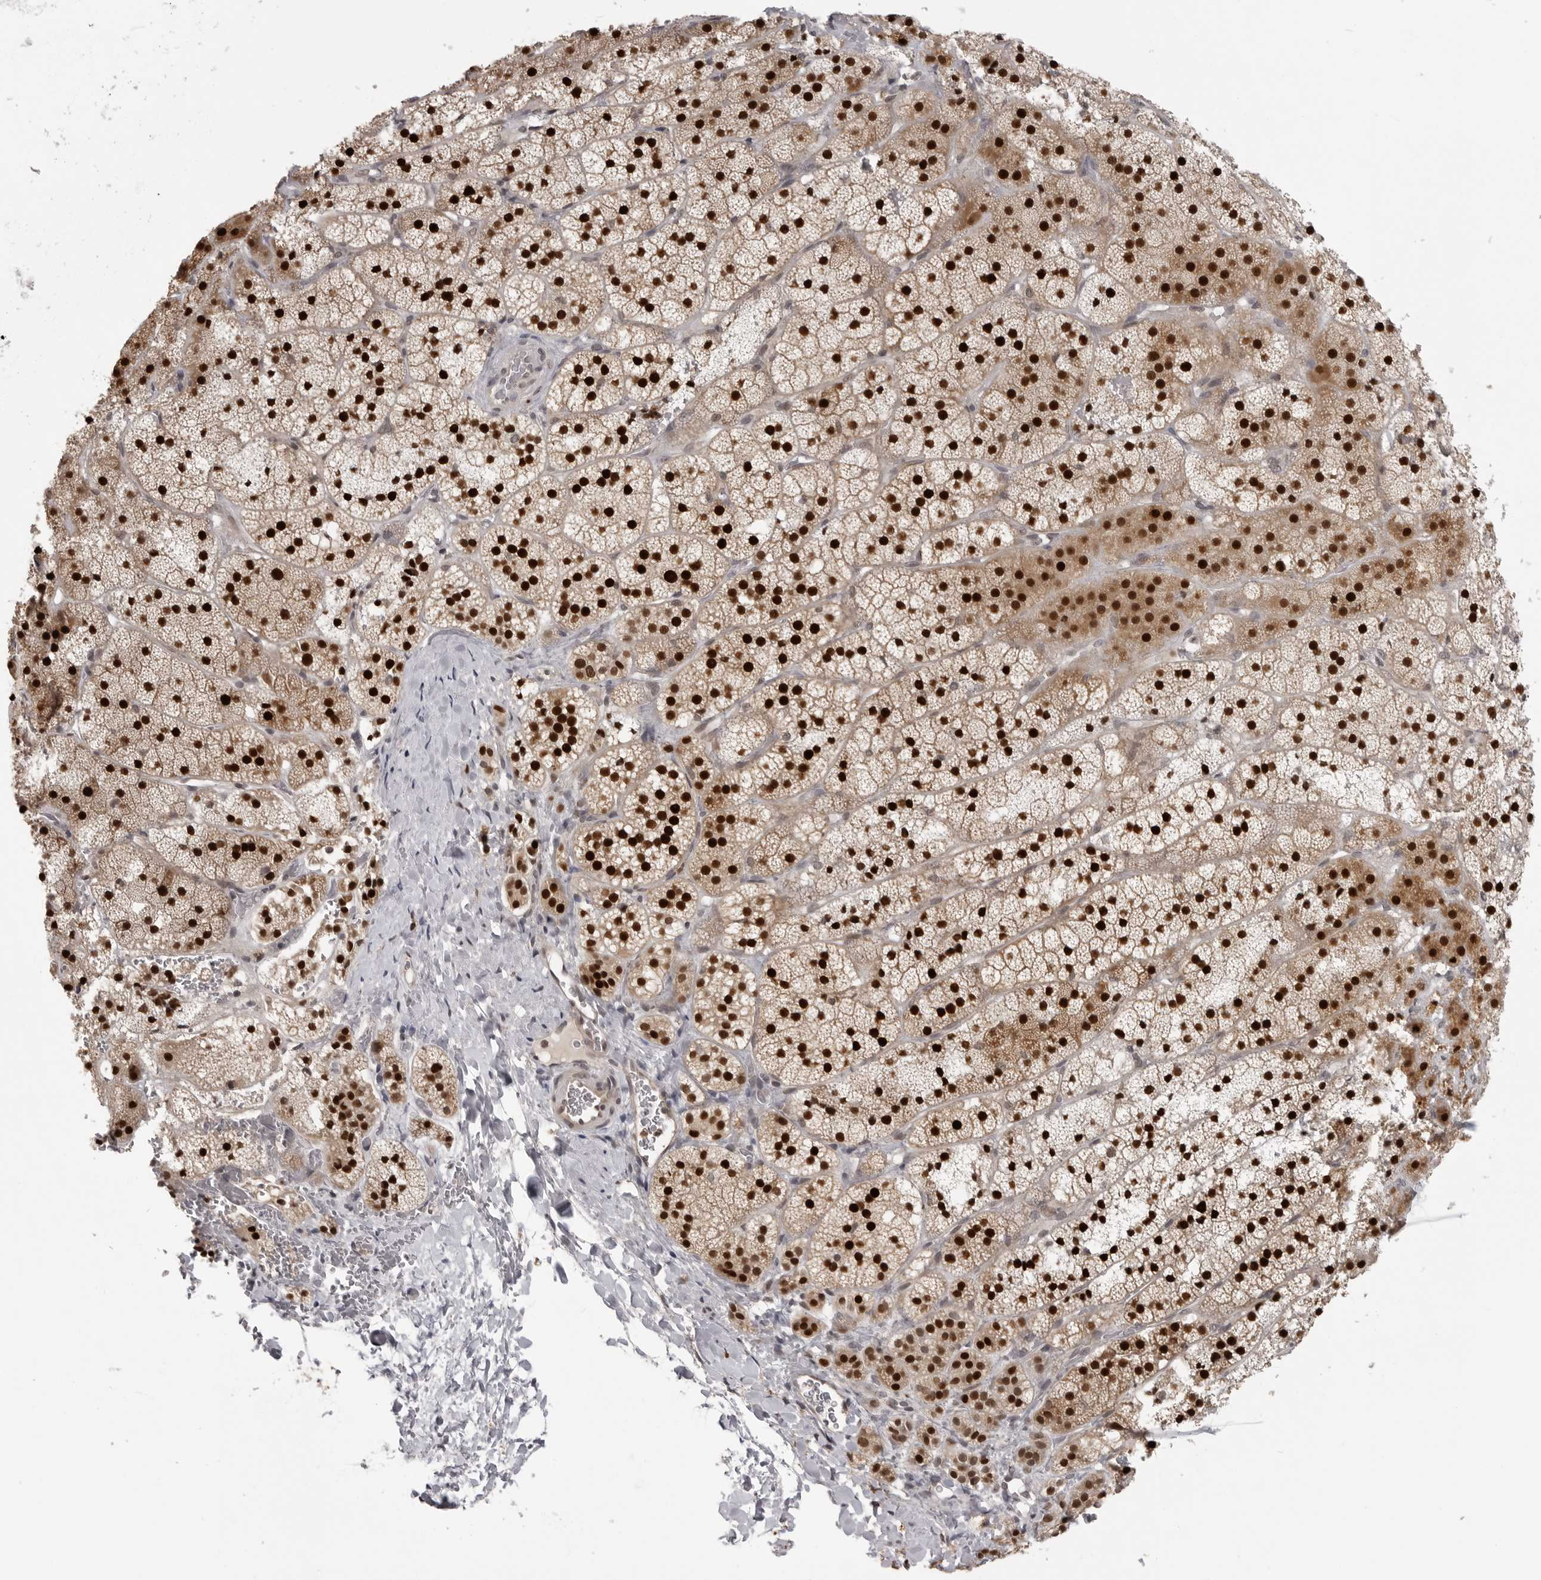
{"staining": {"intensity": "strong", "quantity": ">75%", "location": "cytoplasmic/membranous,nuclear"}, "tissue": "adrenal gland", "cell_type": "Glandular cells", "image_type": "normal", "snomed": [{"axis": "morphology", "description": "Normal tissue, NOS"}, {"axis": "topography", "description": "Adrenal gland"}], "caption": "Adrenal gland stained with a brown dye shows strong cytoplasmic/membranous,nuclear positive positivity in about >75% of glandular cells.", "gene": "PEG3", "patient": {"sex": "female", "age": 44}}